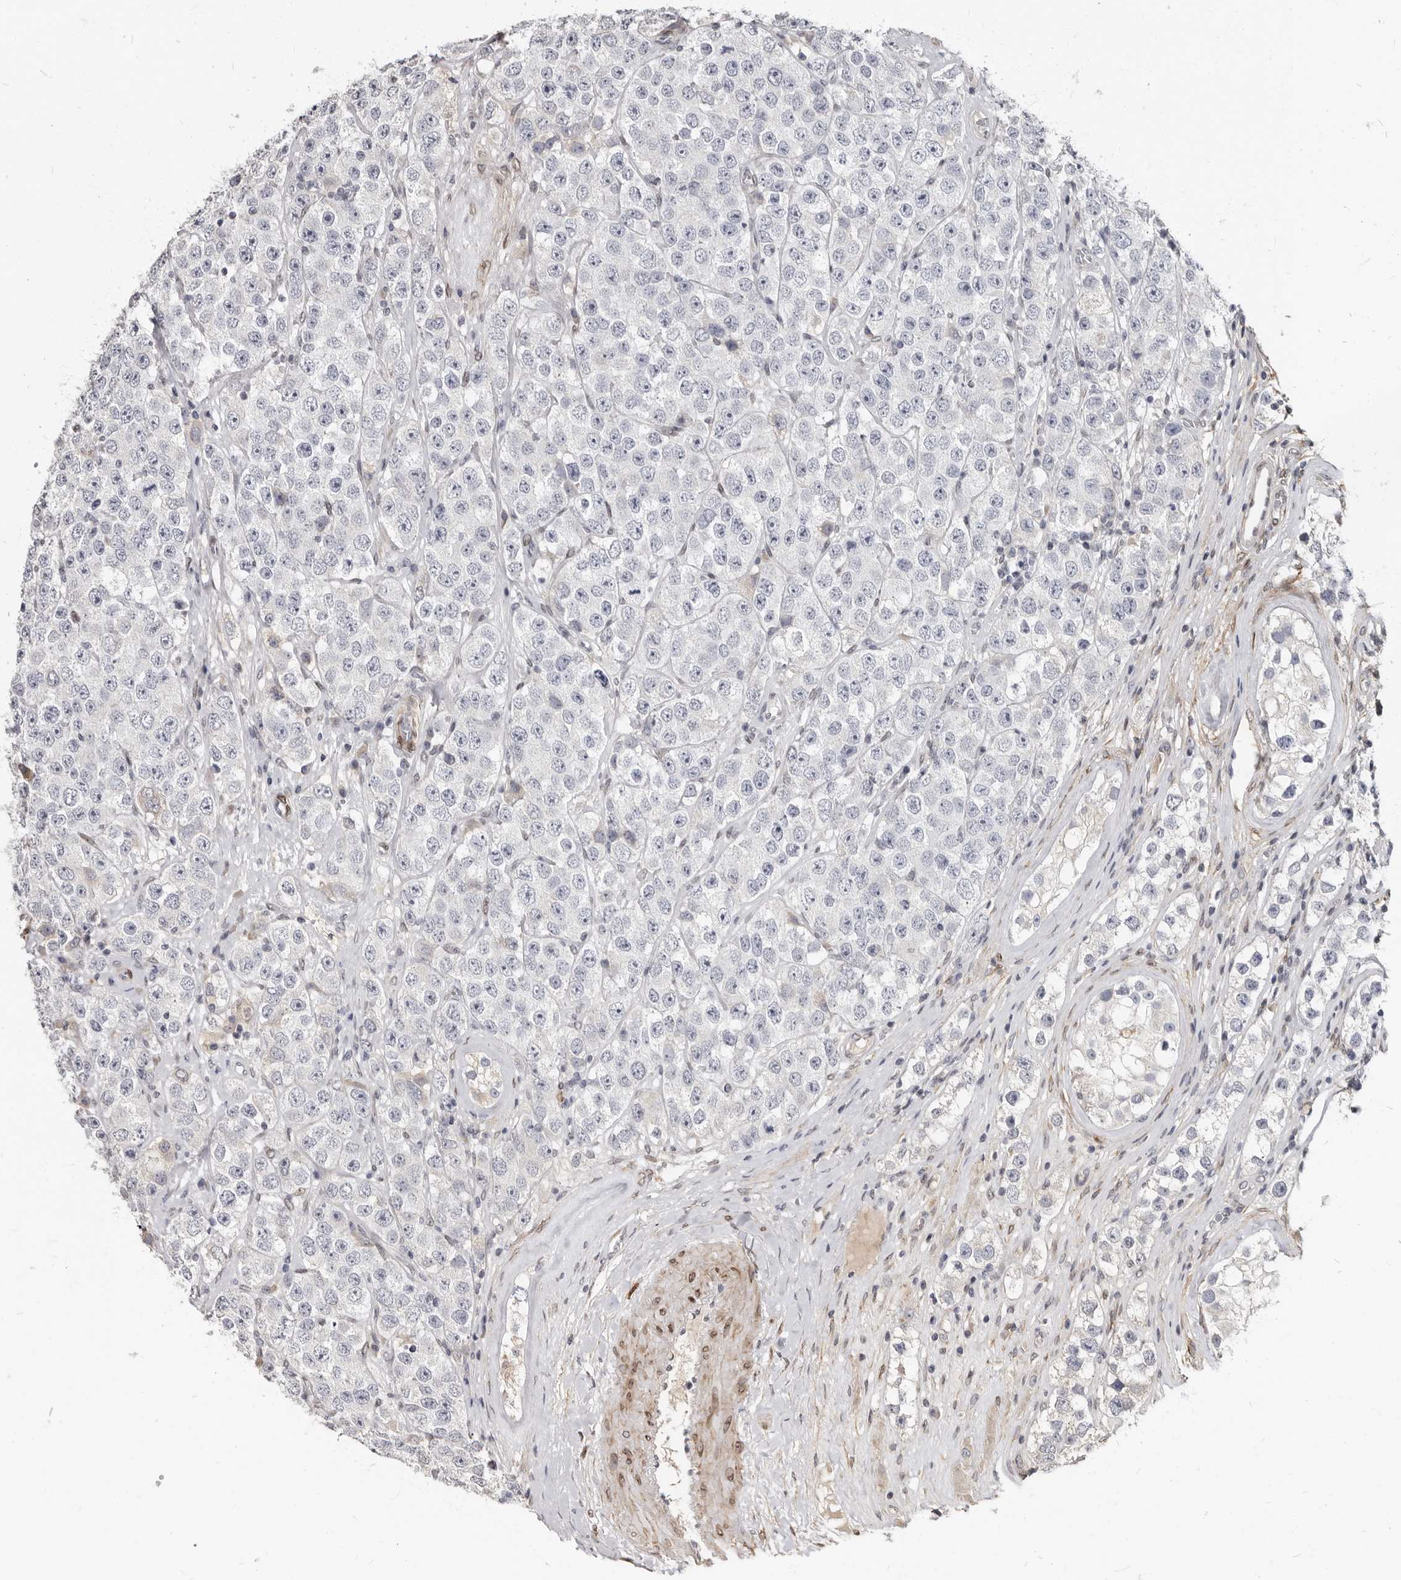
{"staining": {"intensity": "negative", "quantity": "none", "location": "none"}, "tissue": "testis cancer", "cell_type": "Tumor cells", "image_type": "cancer", "snomed": [{"axis": "morphology", "description": "Seminoma, NOS"}, {"axis": "topography", "description": "Testis"}], "caption": "Immunohistochemistry (IHC) micrograph of human testis cancer stained for a protein (brown), which reveals no expression in tumor cells.", "gene": "MRGPRF", "patient": {"sex": "male", "age": 28}}